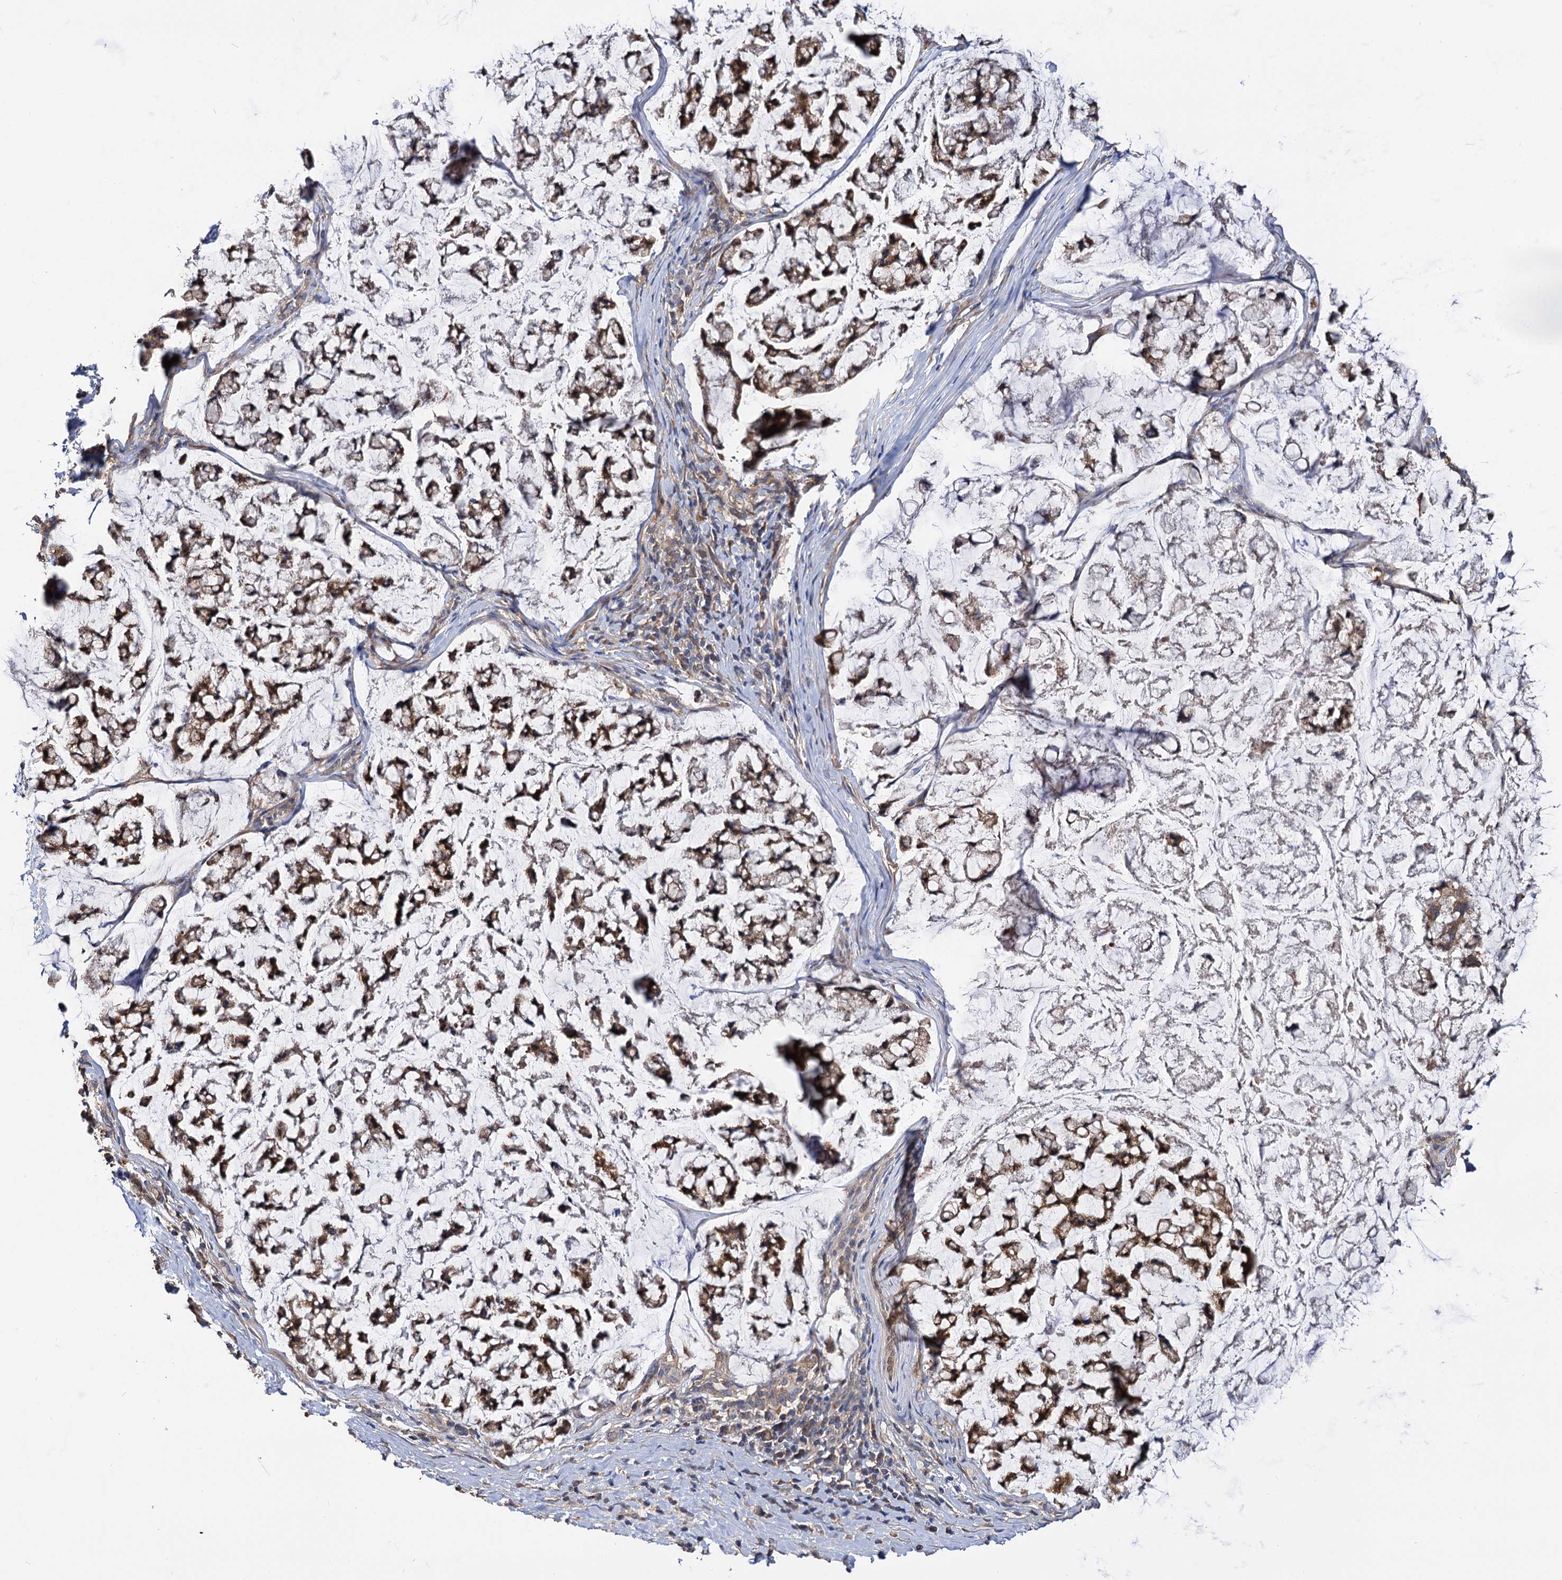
{"staining": {"intensity": "moderate", "quantity": ">75%", "location": "cytoplasmic/membranous"}, "tissue": "stomach cancer", "cell_type": "Tumor cells", "image_type": "cancer", "snomed": [{"axis": "morphology", "description": "Adenocarcinoma, NOS"}, {"axis": "topography", "description": "Stomach, lower"}], "caption": "Stomach cancer was stained to show a protein in brown. There is medium levels of moderate cytoplasmic/membranous positivity in about >75% of tumor cells.", "gene": "IDI1", "patient": {"sex": "male", "age": 67}}